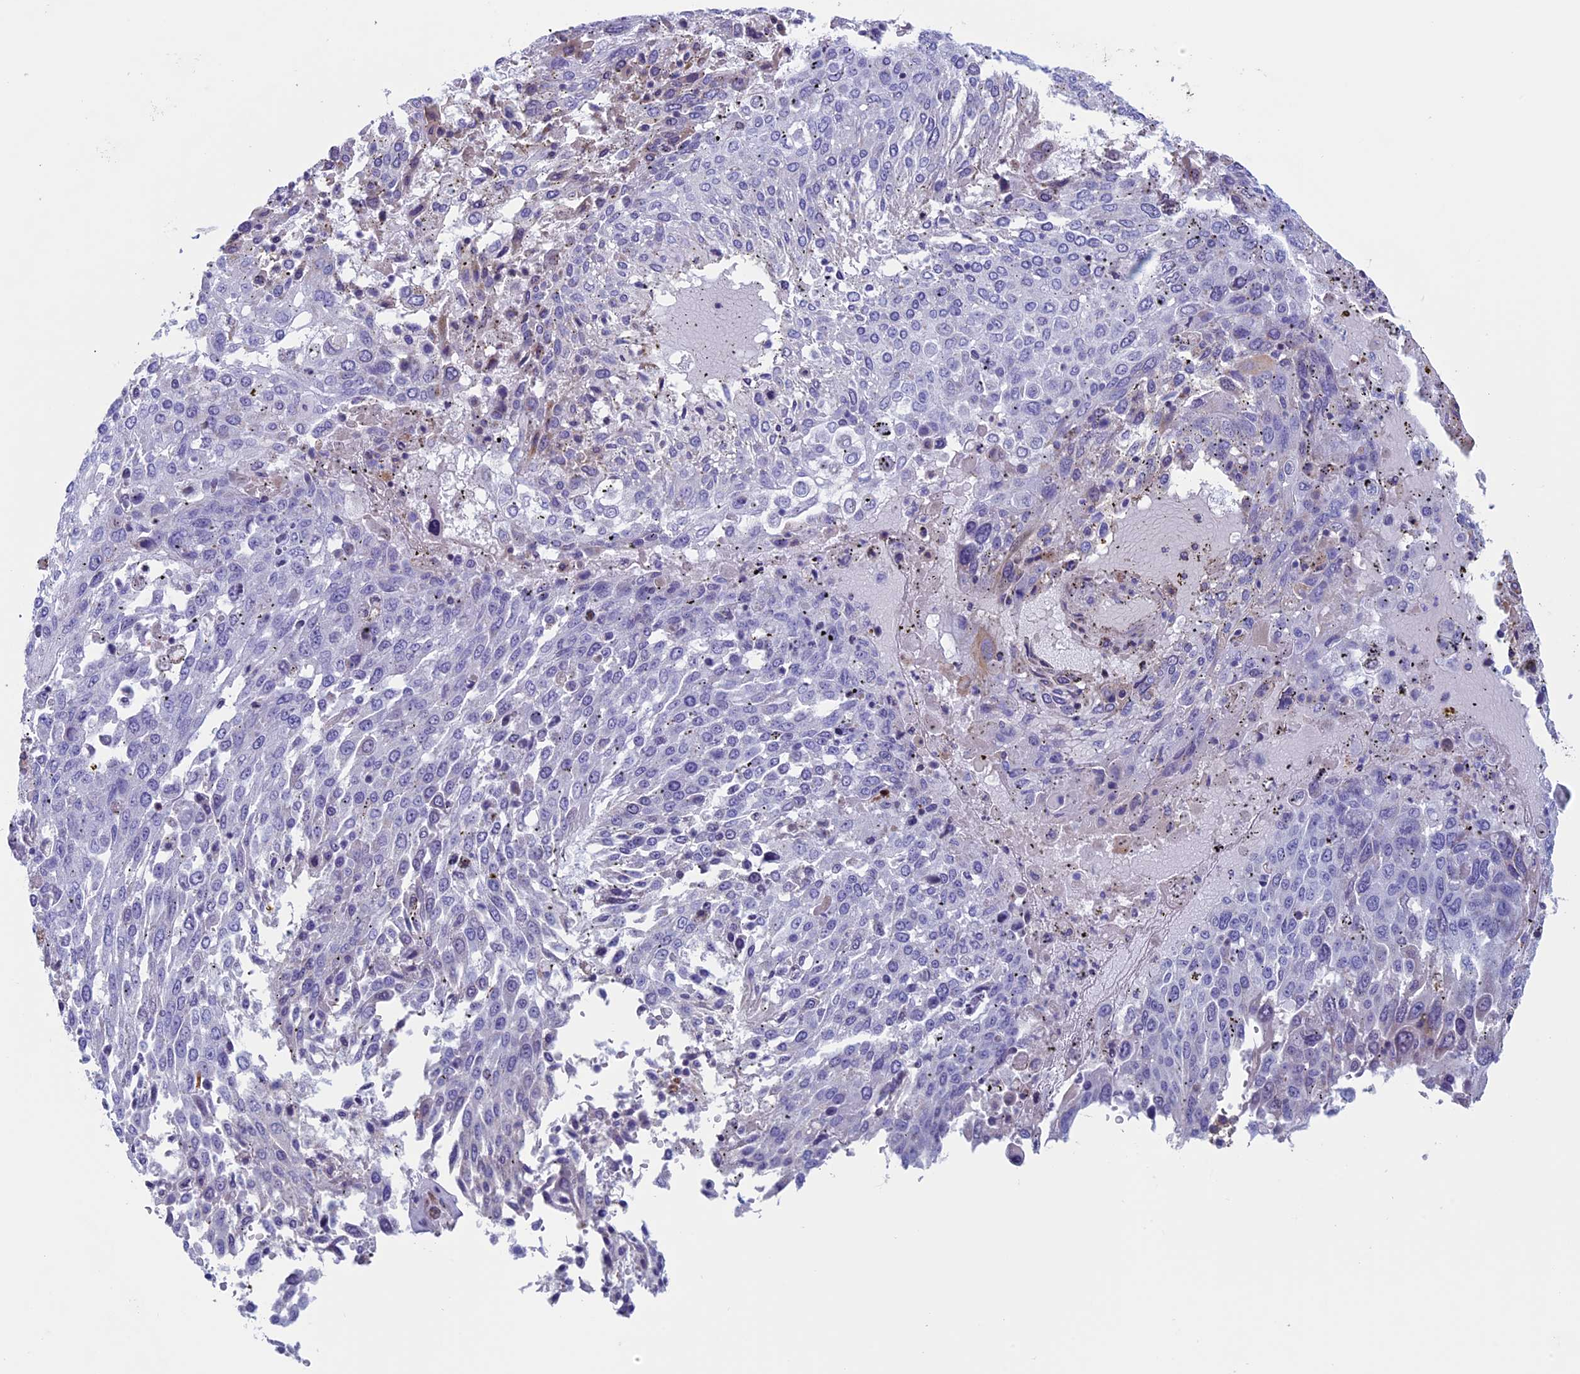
{"staining": {"intensity": "negative", "quantity": "none", "location": "none"}, "tissue": "lung cancer", "cell_type": "Tumor cells", "image_type": "cancer", "snomed": [{"axis": "morphology", "description": "Squamous cell carcinoma, NOS"}, {"axis": "topography", "description": "Lung"}], "caption": "Tumor cells show no significant protein positivity in lung cancer (squamous cell carcinoma). Nuclei are stained in blue.", "gene": "NDUFB9", "patient": {"sex": "male", "age": 65}}